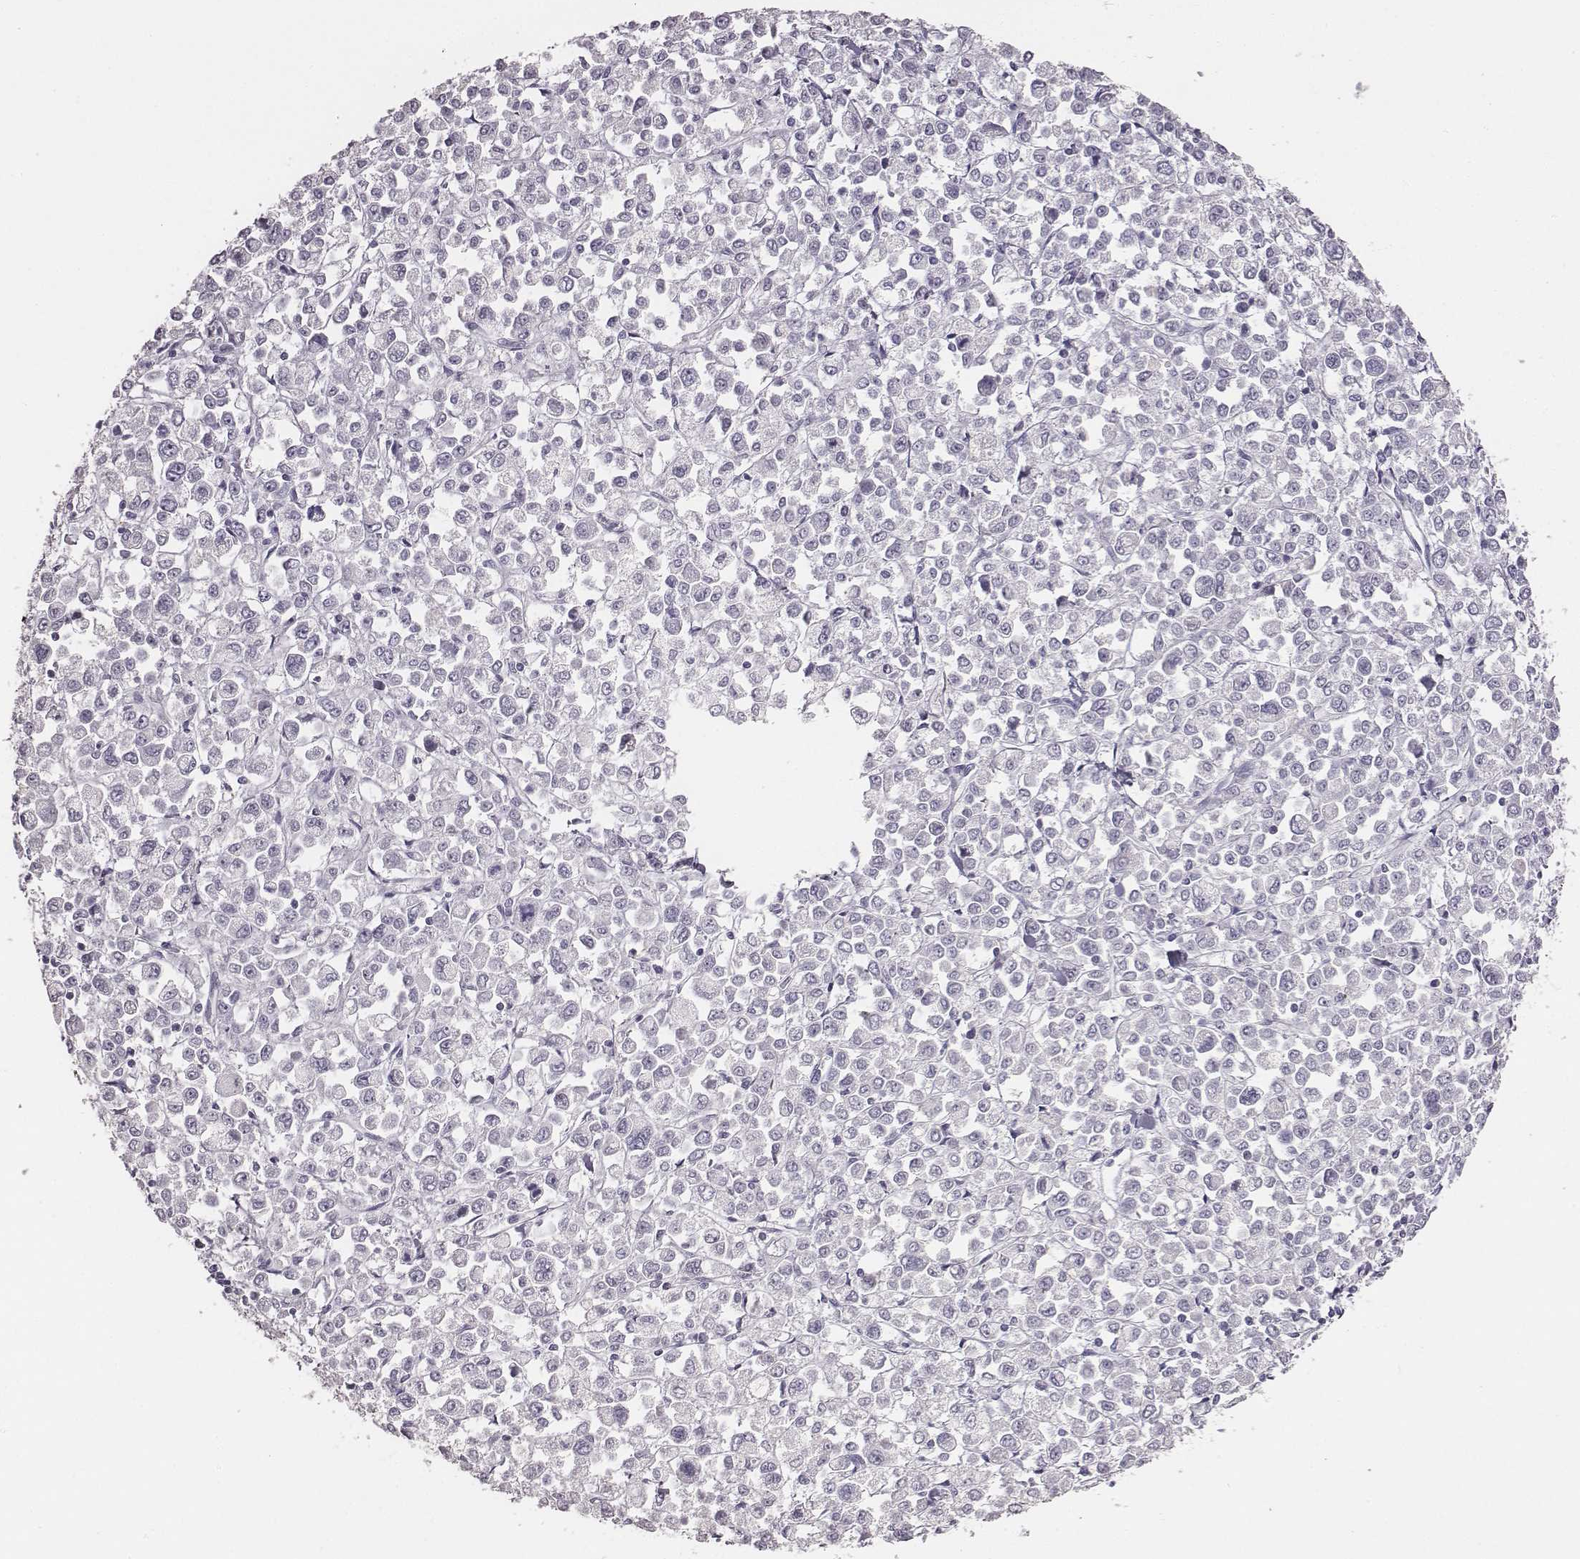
{"staining": {"intensity": "negative", "quantity": "none", "location": "none"}, "tissue": "stomach cancer", "cell_type": "Tumor cells", "image_type": "cancer", "snomed": [{"axis": "morphology", "description": "Adenocarcinoma, NOS"}, {"axis": "topography", "description": "Stomach, upper"}], "caption": "Photomicrograph shows no protein expression in tumor cells of adenocarcinoma (stomach) tissue. (DAB immunohistochemistry with hematoxylin counter stain).", "gene": "ADAM7", "patient": {"sex": "male", "age": 70}}